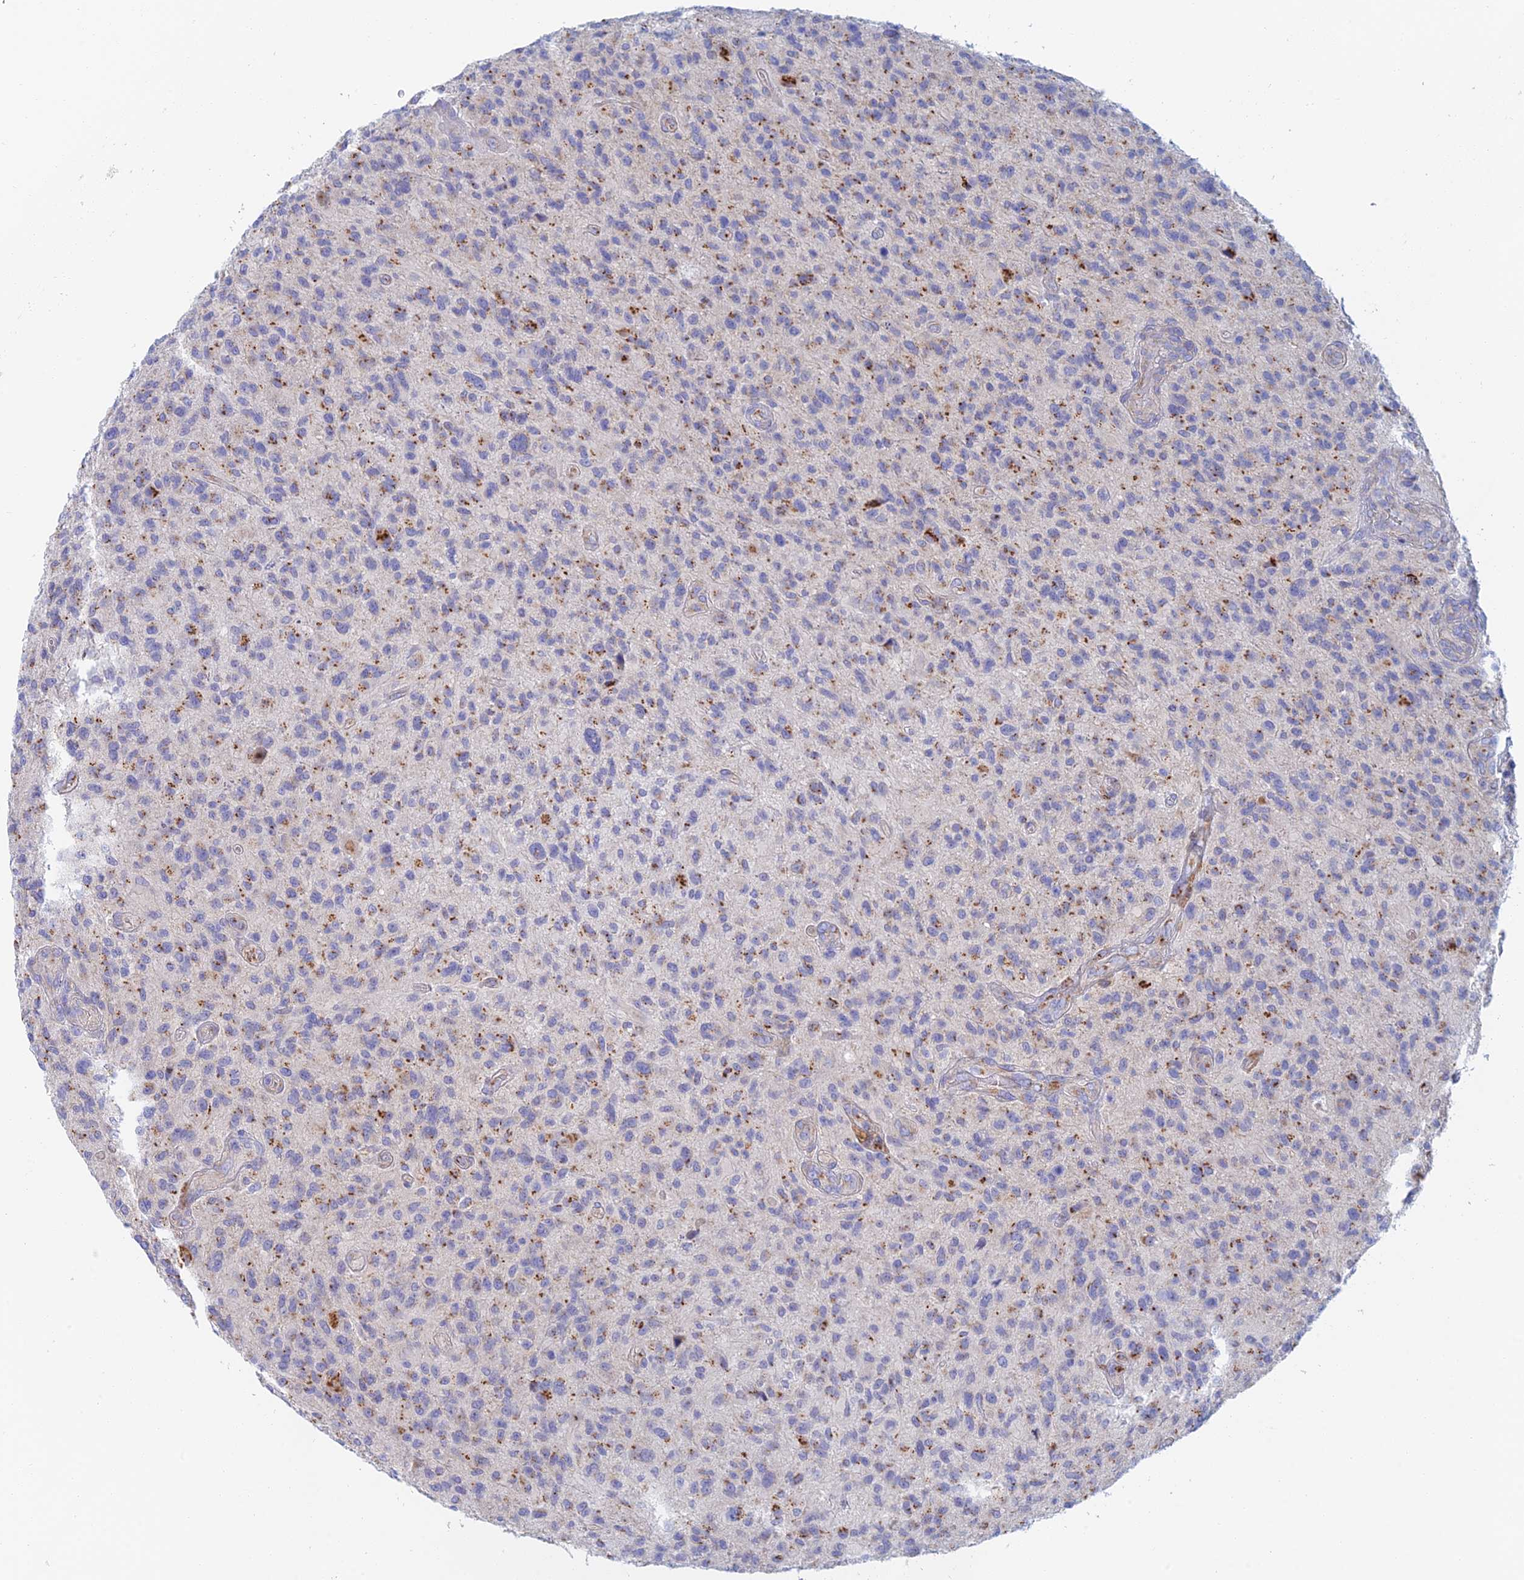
{"staining": {"intensity": "strong", "quantity": "25%-75%", "location": "cytoplasmic/membranous"}, "tissue": "glioma", "cell_type": "Tumor cells", "image_type": "cancer", "snomed": [{"axis": "morphology", "description": "Glioma, malignant, High grade"}, {"axis": "topography", "description": "Brain"}], "caption": "DAB immunohistochemical staining of human malignant glioma (high-grade) exhibits strong cytoplasmic/membranous protein expression in approximately 25%-75% of tumor cells.", "gene": "SLC24A3", "patient": {"sex": "male", "age": 47}}